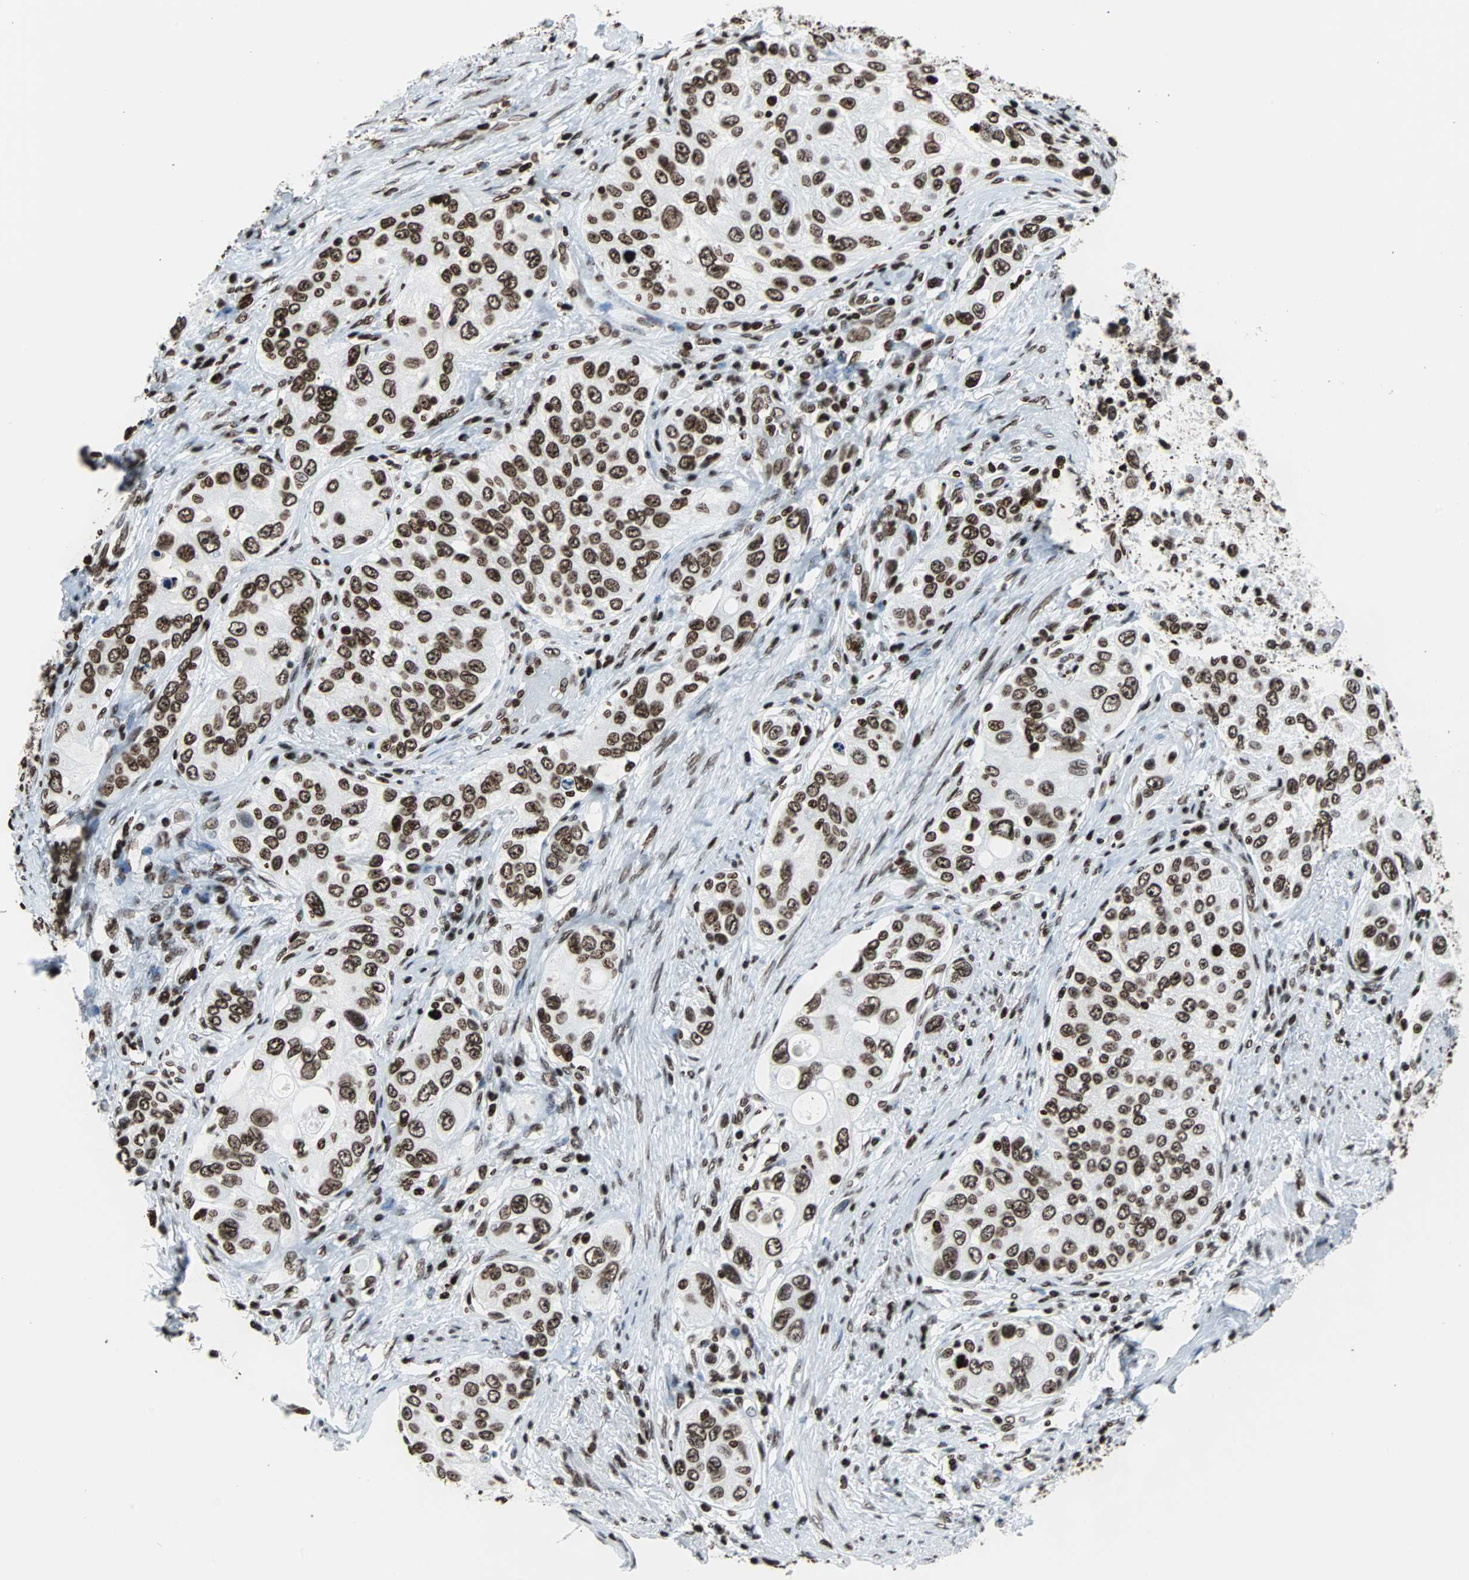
{"staining": {"intensity": "strong", "quantity": ">75%", "location": "nuclear"}, "tissue": "urothelial cancer", "cell_type": "Tumor cells", "image_type": "cancer", "snomed": [{"axis": "morphology", "description": "Urothelial carcinoma, High grade"}, {"axis": "topography", "description": "Urinary bladder"}], "caption": "High-power microscopy captured an IHC photomicrograph of urothelial cancer, revealing strong nuclear staining in about >75% of tumor cells.", "gene": "H2BC18", "patient": {"sex": "female", "age": 56}}